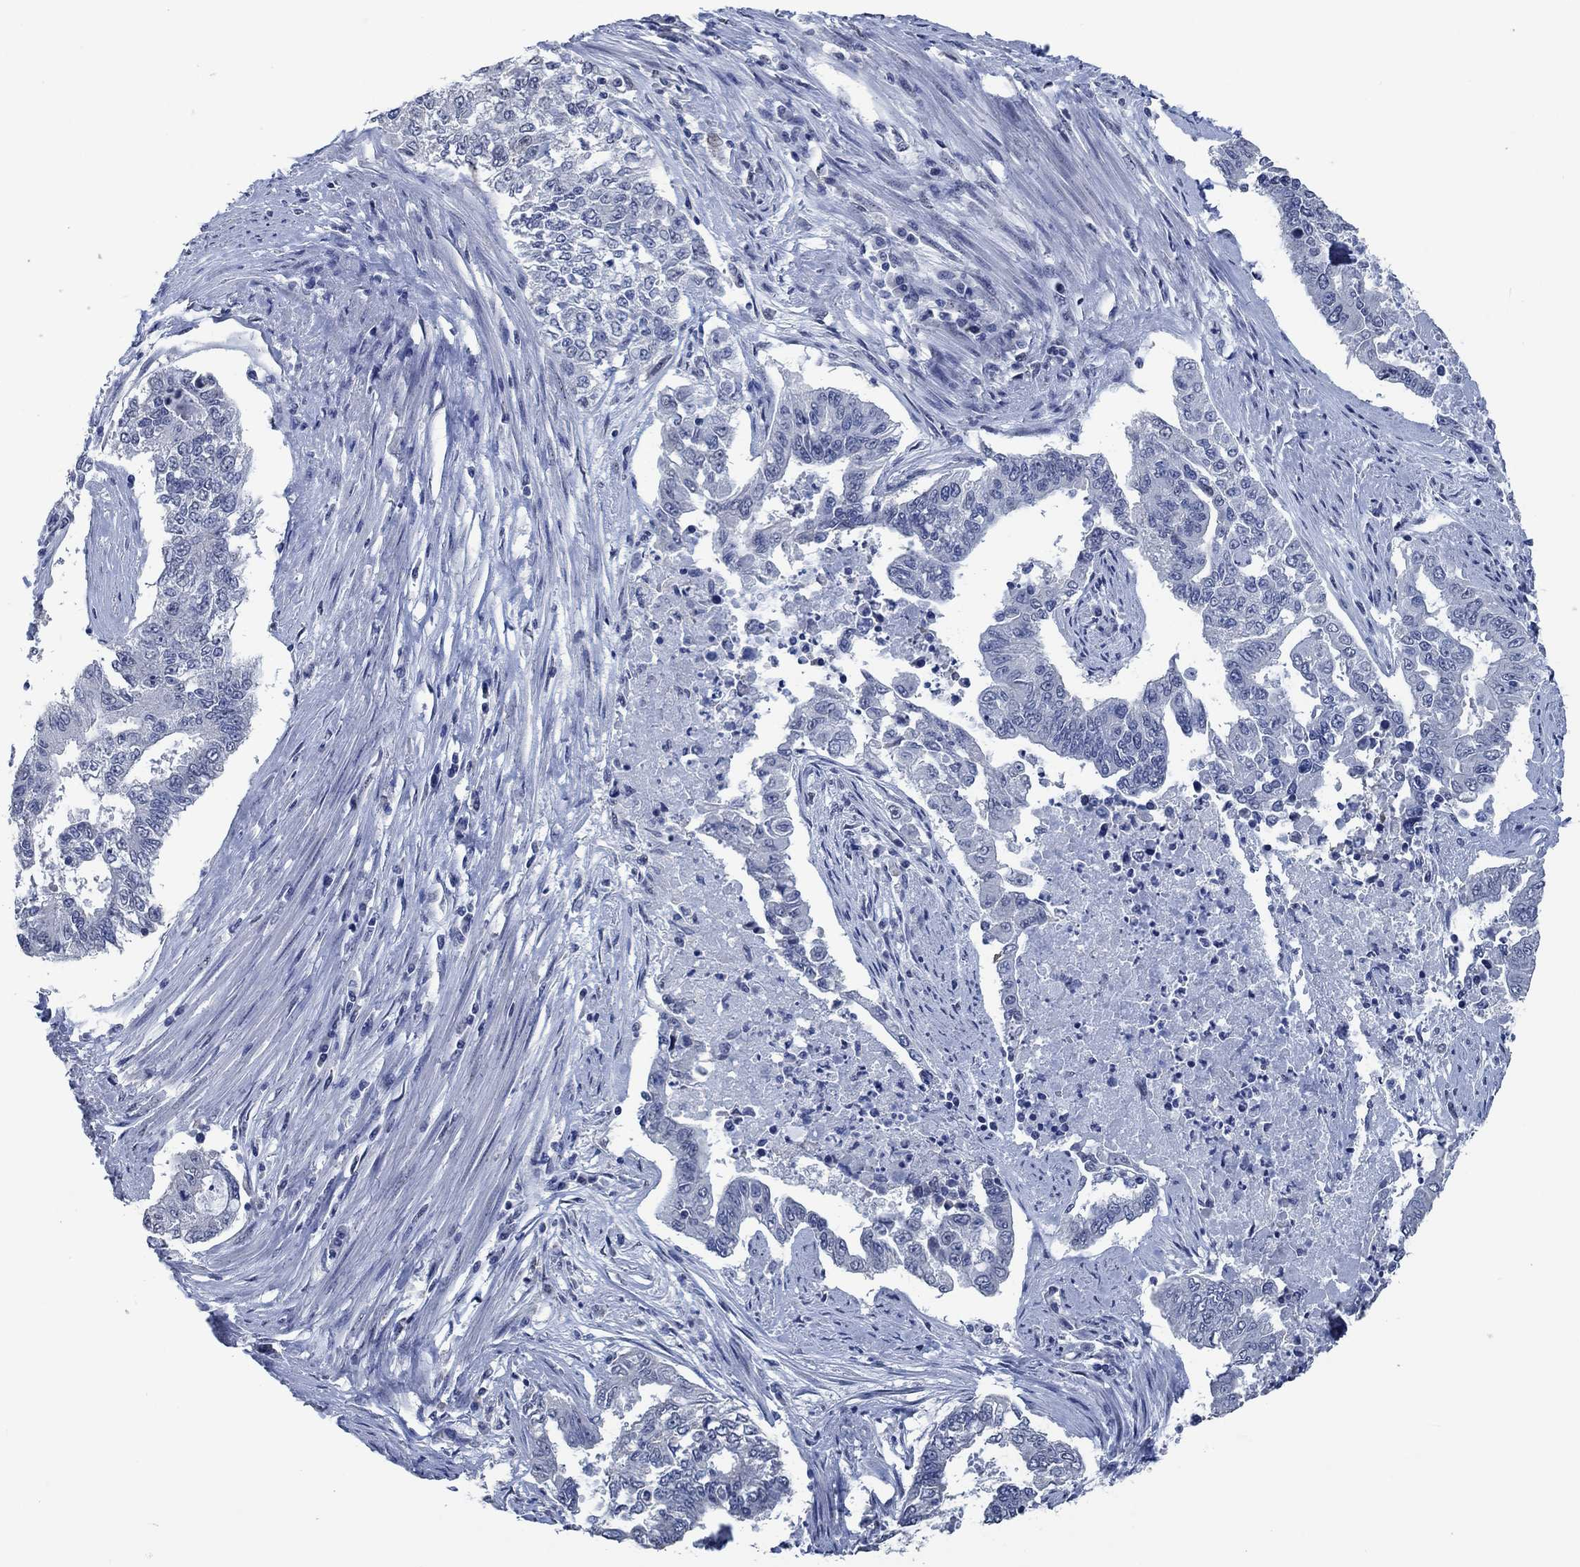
{"staining": {"intensity": "negative", "quantity": "none", "location": "none"}, "tissue": "endometrial cancer", "cell_type": "Tumor cells", "image_type": "cancer", "snomed": [{"axis": "morphology", "description": "Adenocarcinoma, NOS"}, {"axis": "topography", "description": "Uterus"}], "caption": "Immunohistochemistry (IHC) image of neoplastic tissue: adenocarcinoma (endometrial) stained with DAB reveals no significant protein positivity in tumor cells. (Stains: DAB immunohistochemistry (IHC) with hematoxylin counter stain, Microscopy: brightfield microscopy at high magnification).", "gene": "OBSCN", "patient": {"sex": "female", "age": 59}}